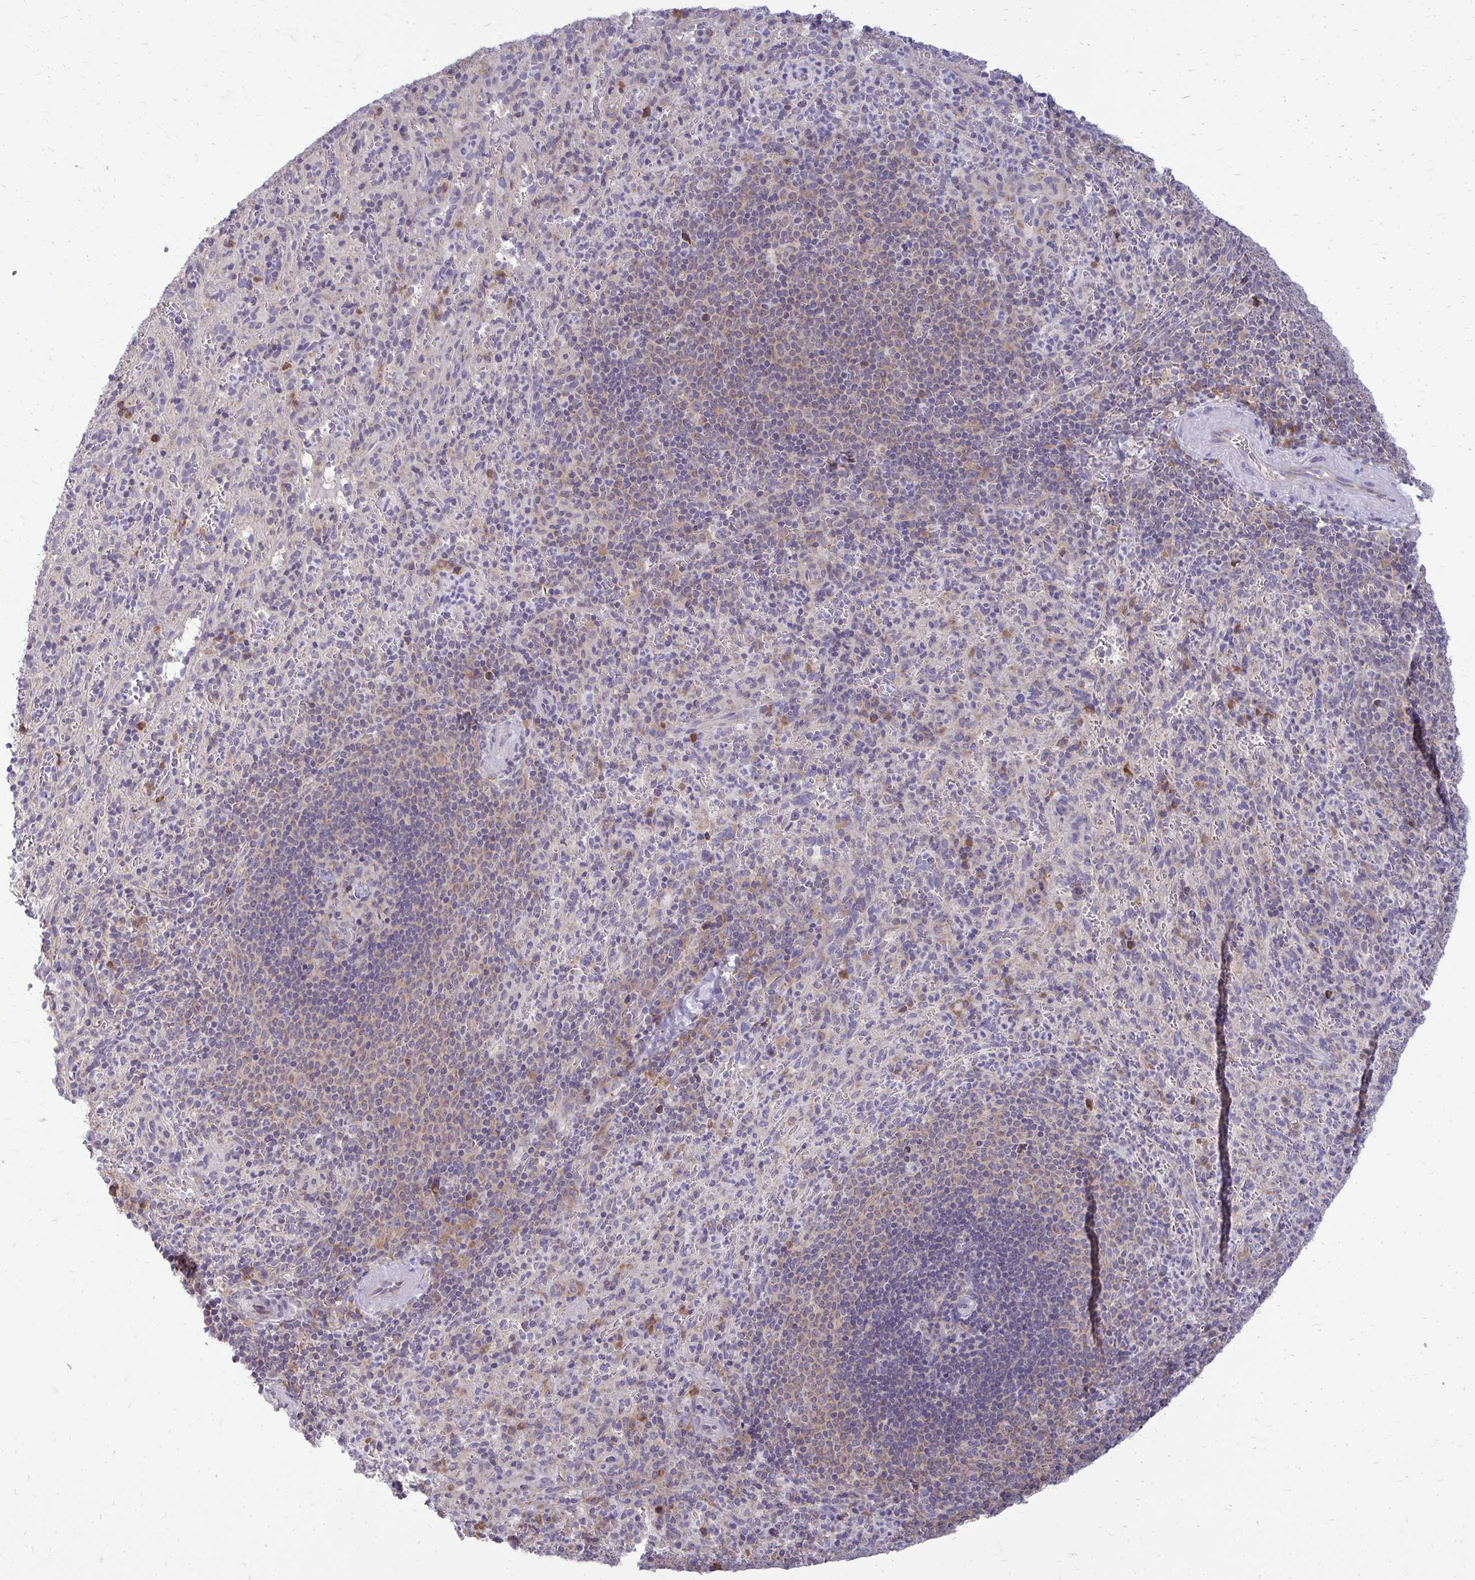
{"staining": {"intensity": "negative", "quantity": "none", "location": "none"}, "tissue": "spleen", "cell_type": "Cells in red pulp", "image_type": "normal", "snomed": [{"axis": "morphology", "description": "Normal tissue, NOS"}, {"axis": "topography", "description": "Spleen"}], "caption": "High magnification brightfield microscopy of unremarkable spleen stained with DAB (3,3'-diaminobenzidine) (brown) and counterstained with hematoxylin (blue): cells in red pulp show no significant expression.", "gene": "RPLP2", "patient": {"sex": "male", "age": 57}}